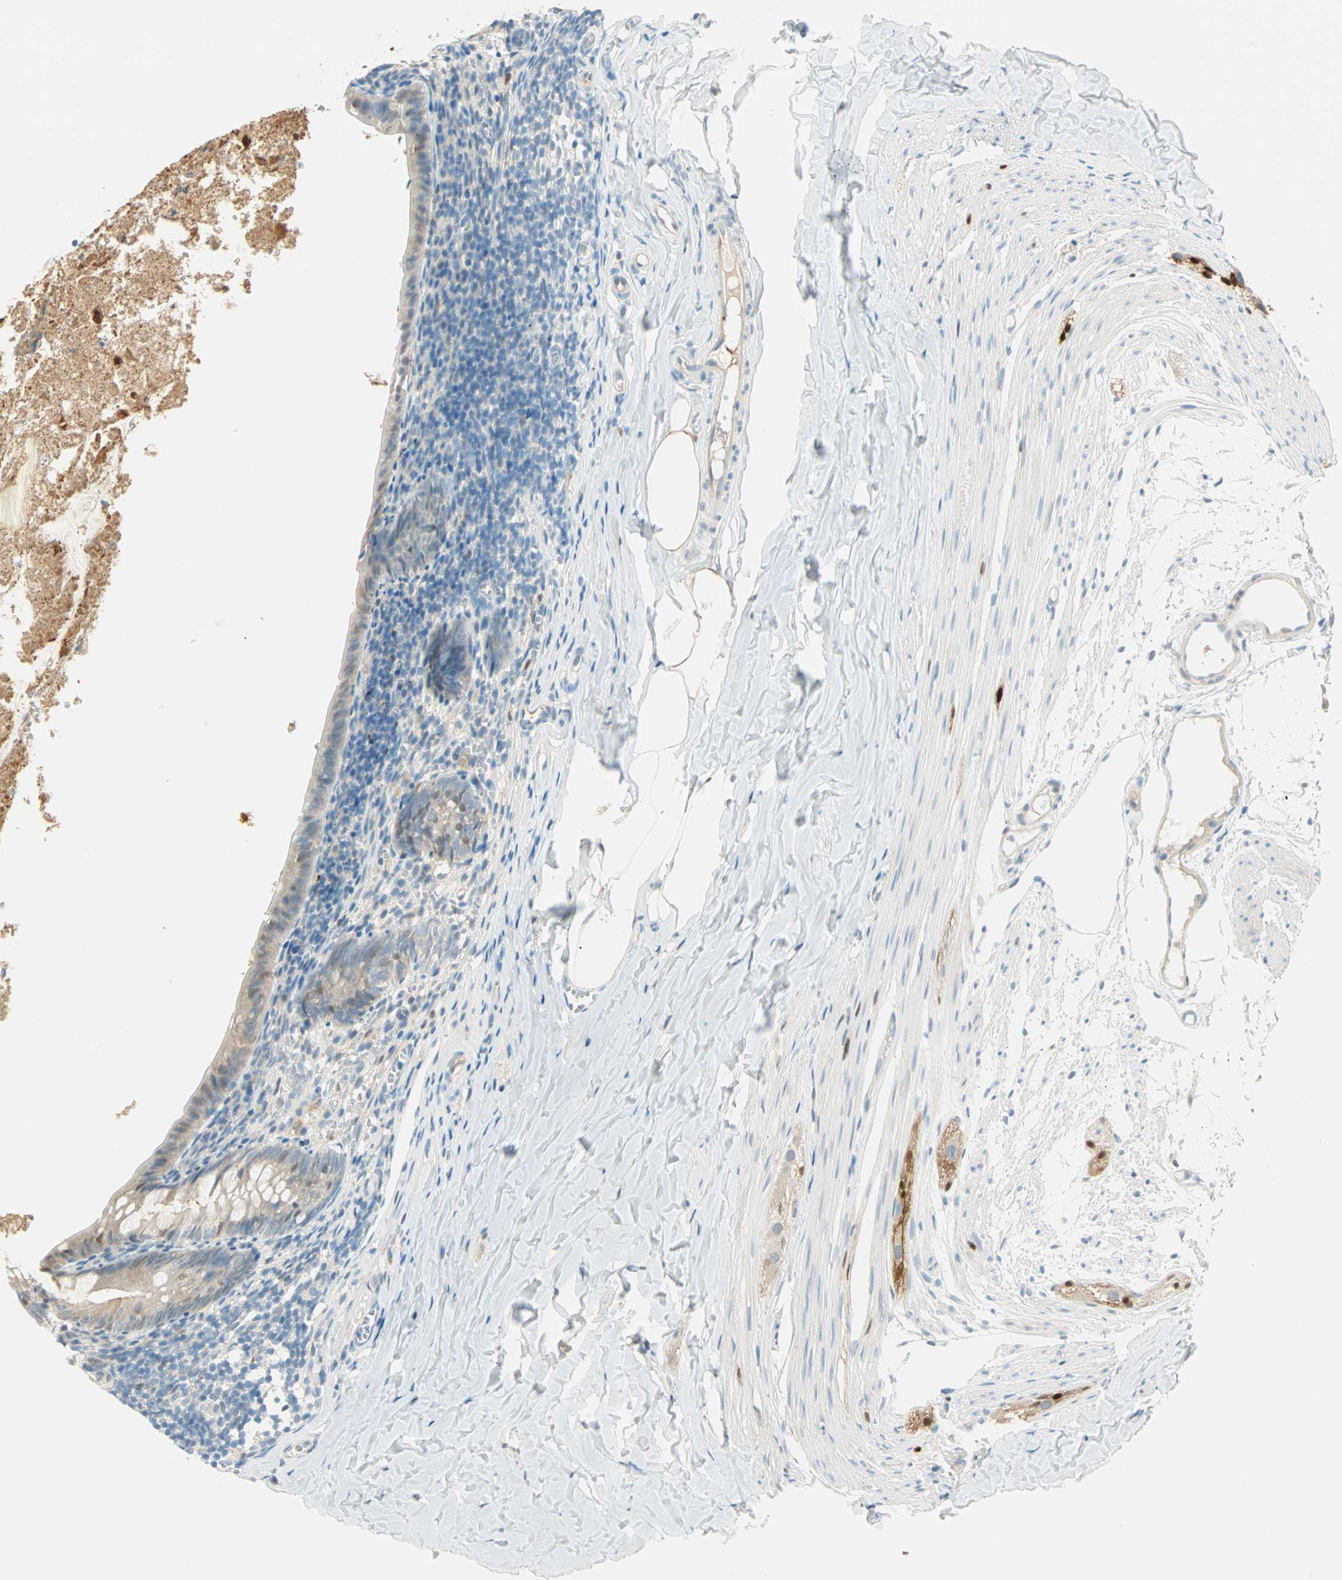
{"staining": {"intensity": "weak", "quantity": "25%-75%", "location": "cytoplasmic/membranous,nuclear"}, "tissue": "appendix", "cell_type": "Glandular cells", "image_type": "normal", "snomed": [{"axis": "morphology", "description": "Normal tissue, NOS"}, {"axis": "topography", "description": "Appendix"}], "caption": "Immunohistochemical staining of benign appendix shows 25%-75% levels of weak cytoplasmic/membranous,nuclear protein staining in about 25%-75% of glandular cells.", "gene": "S100A1", "patient": {"sex": "female", "age": 10}}